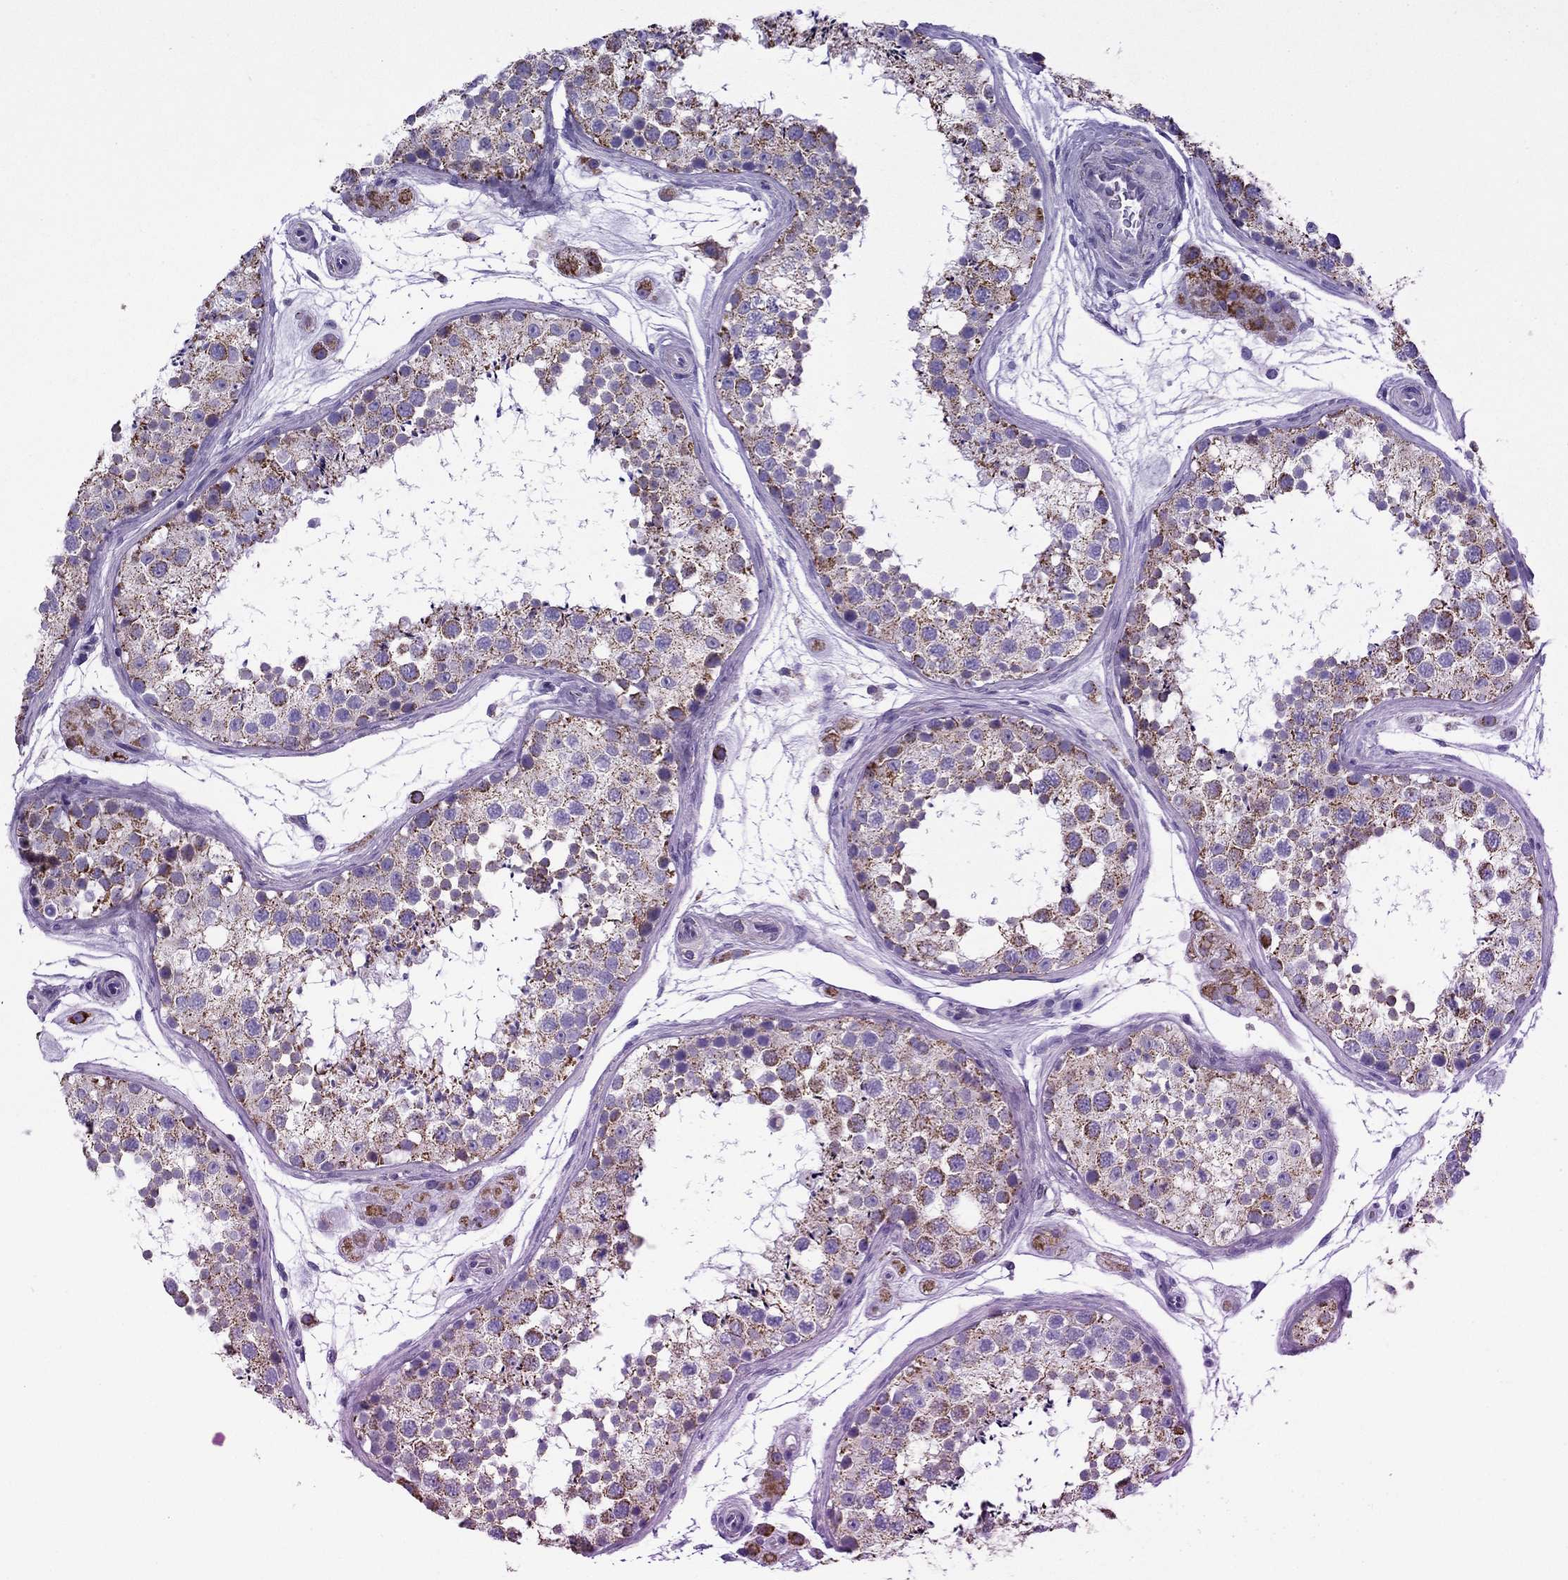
{"staining": {"intensity": "moderate", "quantity": "25%-75%", "location": "cytoplasmic/membranous"}, "tissue": "testis", "cell_type": "Cells in seminiferous ducts", "image_type": "normal", "snomed": [{"axis": "morphology", "description": "Normal tissue, NOS"}, {"axis": "topography", "description": "Testis"}], "caption": "Immunohistochemical staining of unremarkable human testis demonstrates medium levels of moderate cytoplasmic/membranous staining in about 25%-75% of cells in seminiferous ducts.", "gene": "ACADSB", "patient": {"sex": "male", "age": 41}}